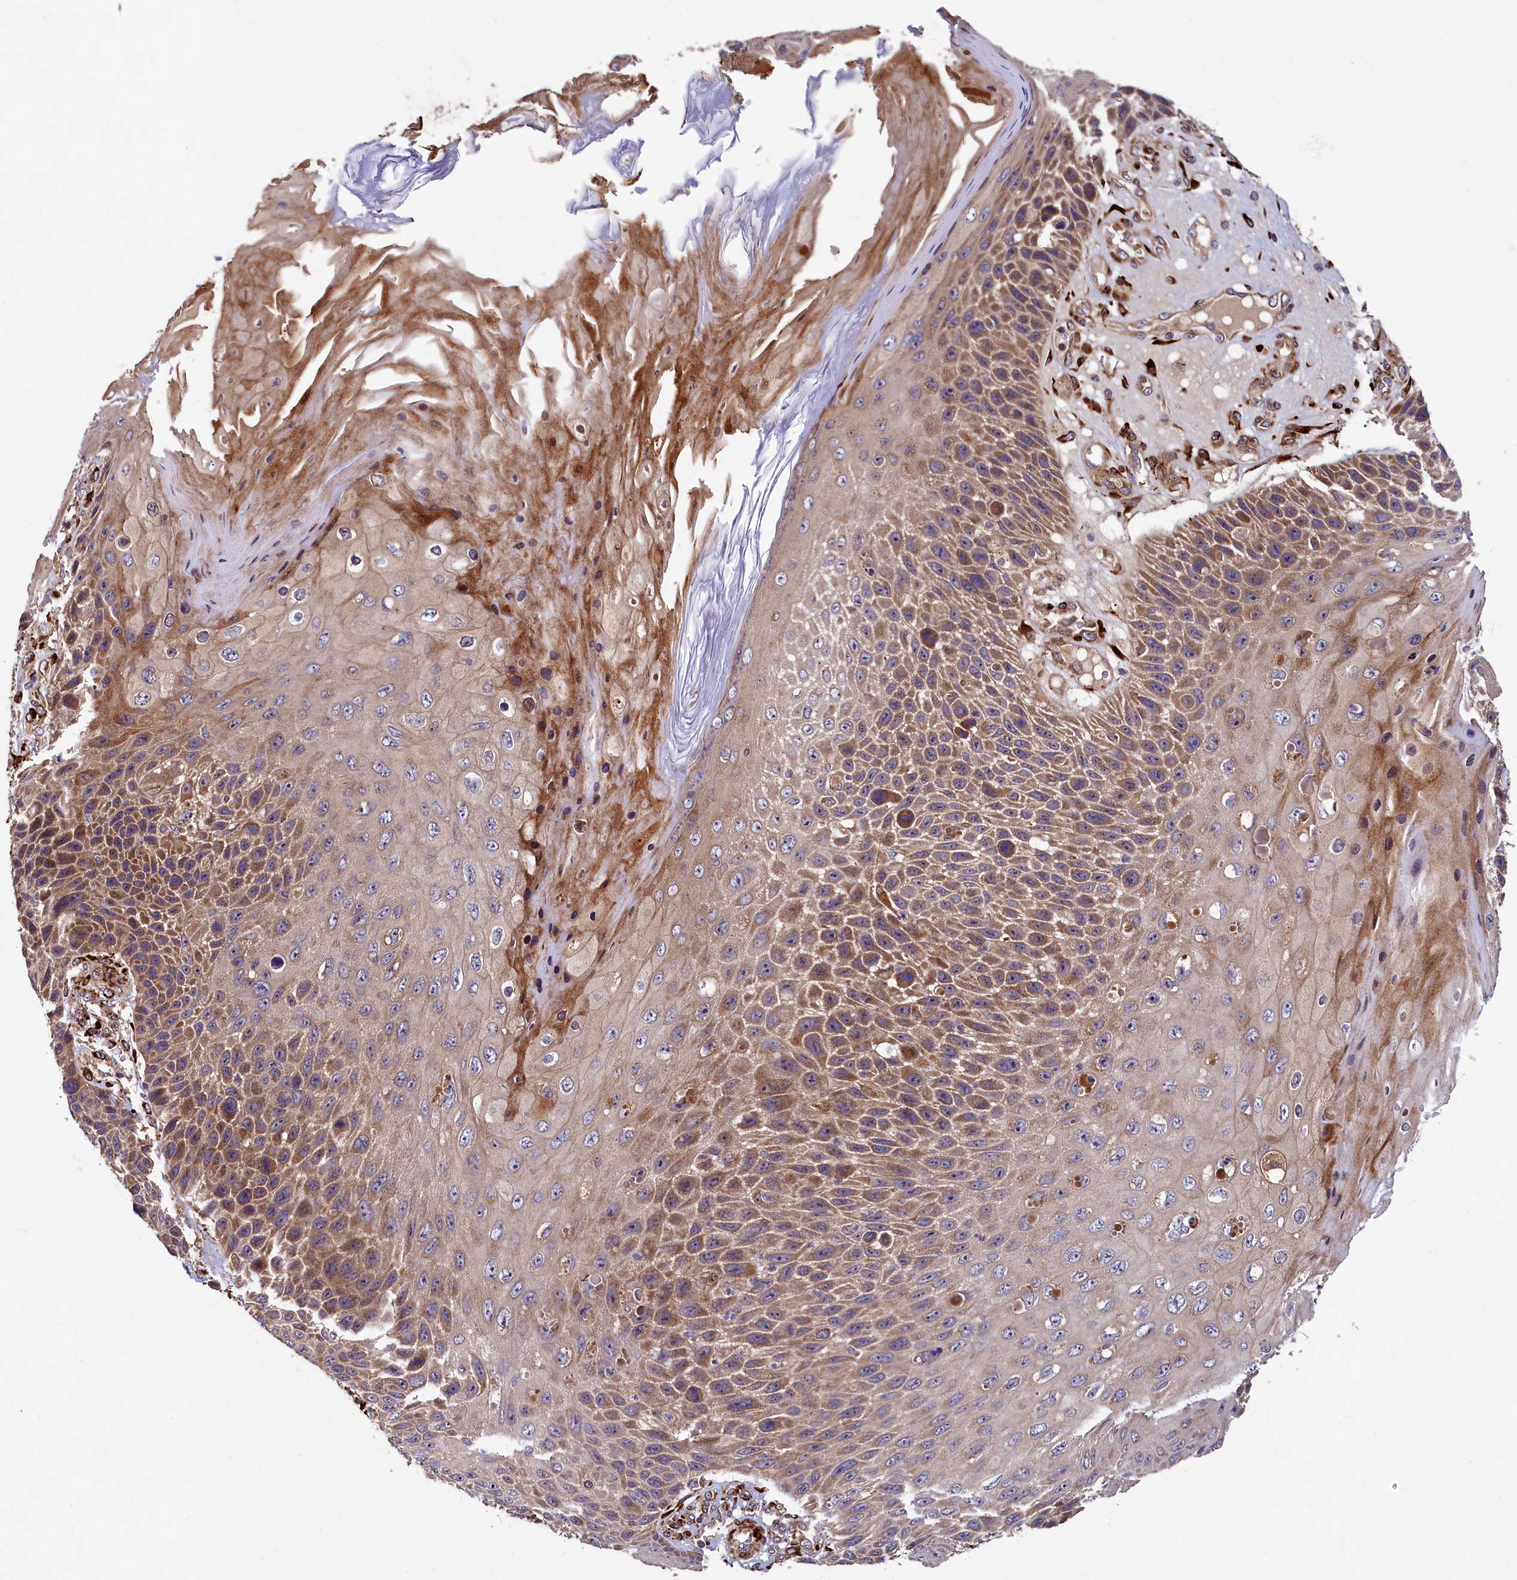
{"staining": {"intensity": "moderate", "quantity": ">75%", "location": "cytoplasmic/membranous"}, "tissue": "skin cancer", "cell_type": "Tumor cells", "image_type": "cancer", "snomed": [{"axis": "morphology", "description": "Squamous cell carcinoma, NOS"}, {"axis": "topography", "description": "Skin"}], "caption": "High-power microscopy captured an immunohistochemistry micrograph of squamous cell carcinoma (skin), revealing moderate cytoplasmic/membranous expression in about >75% of tumor cells.", "gene": "ARRDC4", "patient": {"sex": "female", "age": 88}}